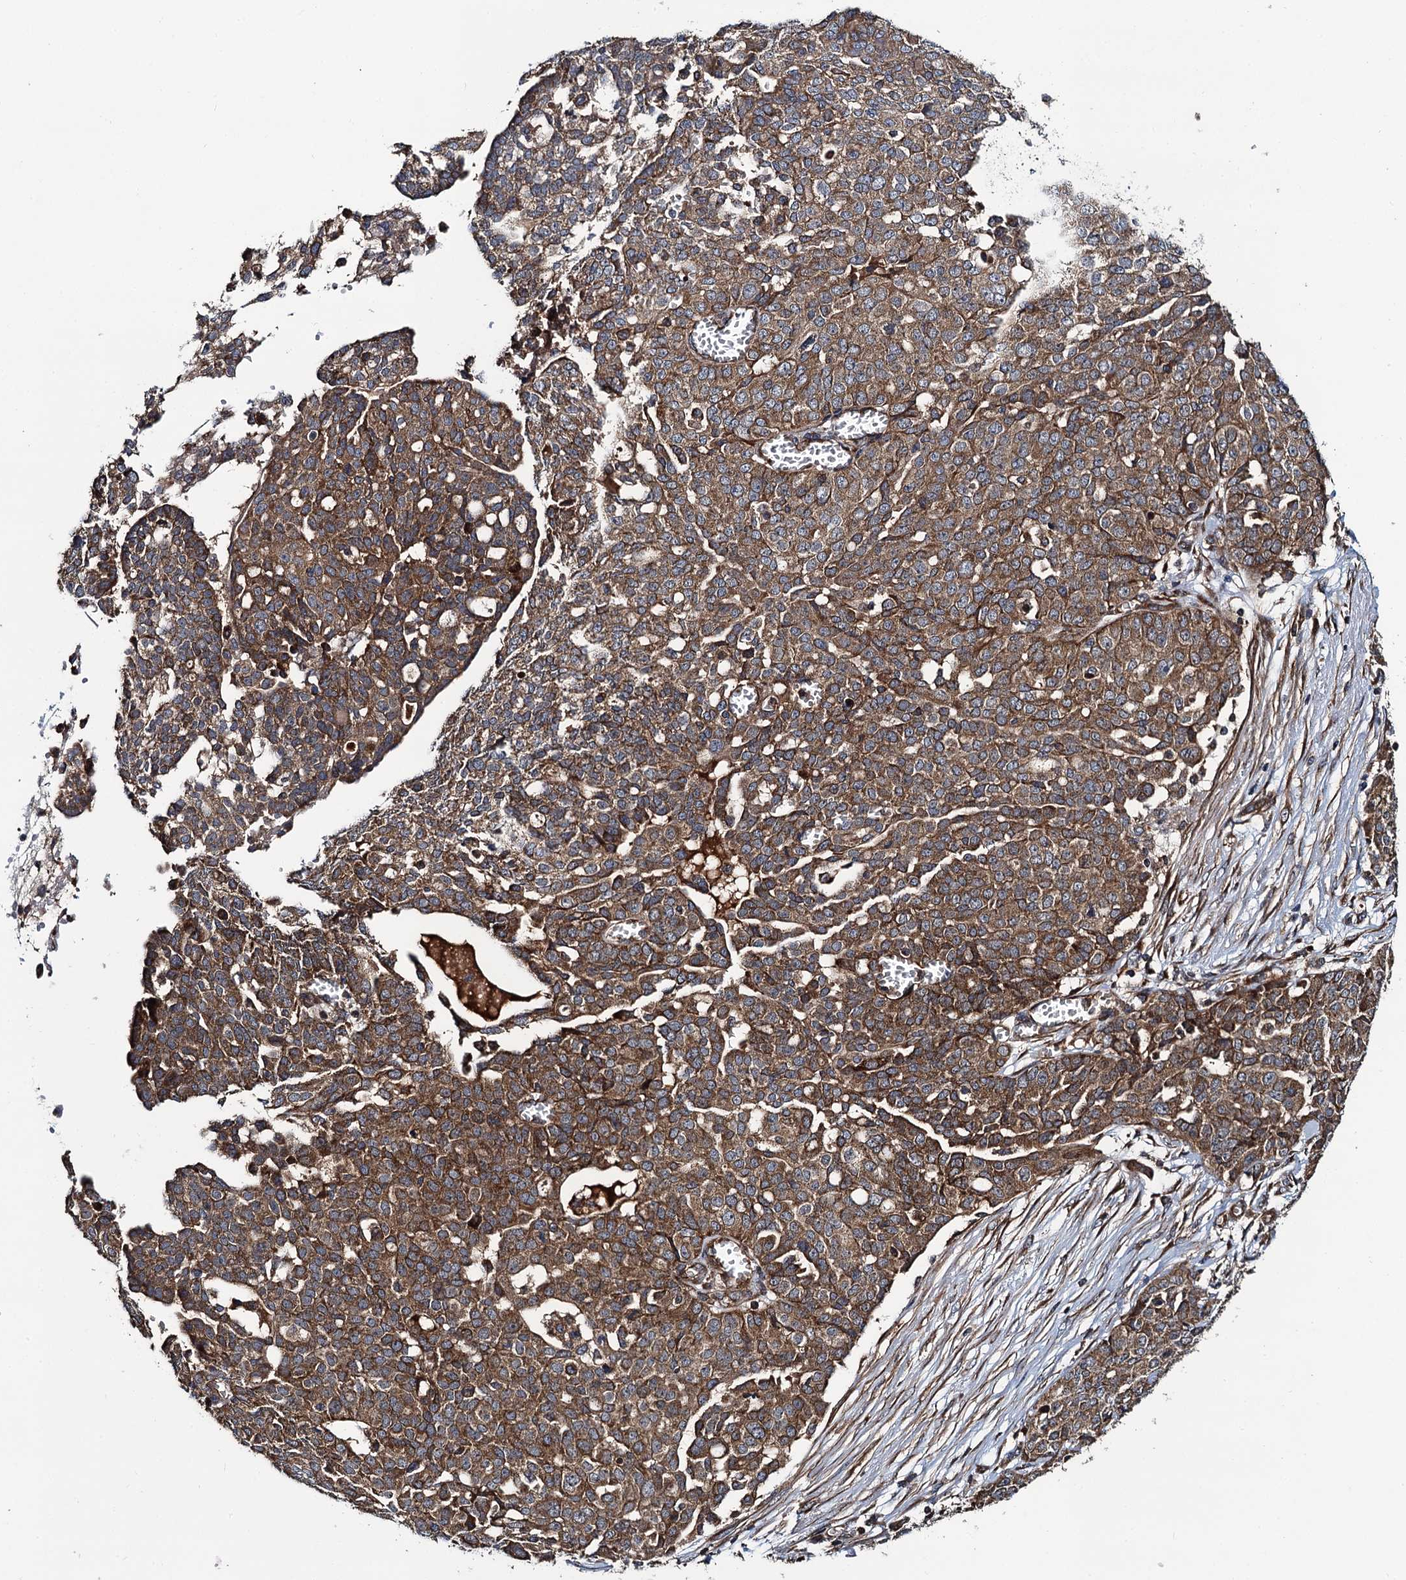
{"staining": {"intensity": "strong", "quantity": ">75%", "location": "cytoplasmic/membranous"}, "tissue": "ovarian cancer", "cell_type": "Tumor cells", "image_type": "cancer", "snomed": [{"axis": "morphology", "description": "Cystadenocarcinoma, serous, NOS"}, {"axis": "topography", "description": "Soft tissue"}, {"axis": "topography", "description": "Ovary"}], "caption": "IHC image of serous cystadenocarcinoma (ovarian) stained for a protein (brown), which shows high levels of strong cytoplasmic/membranous expression in about >75% of tumor cells.", "gene": "NEK1", "patient": {"sex": "female", "age": 57}}